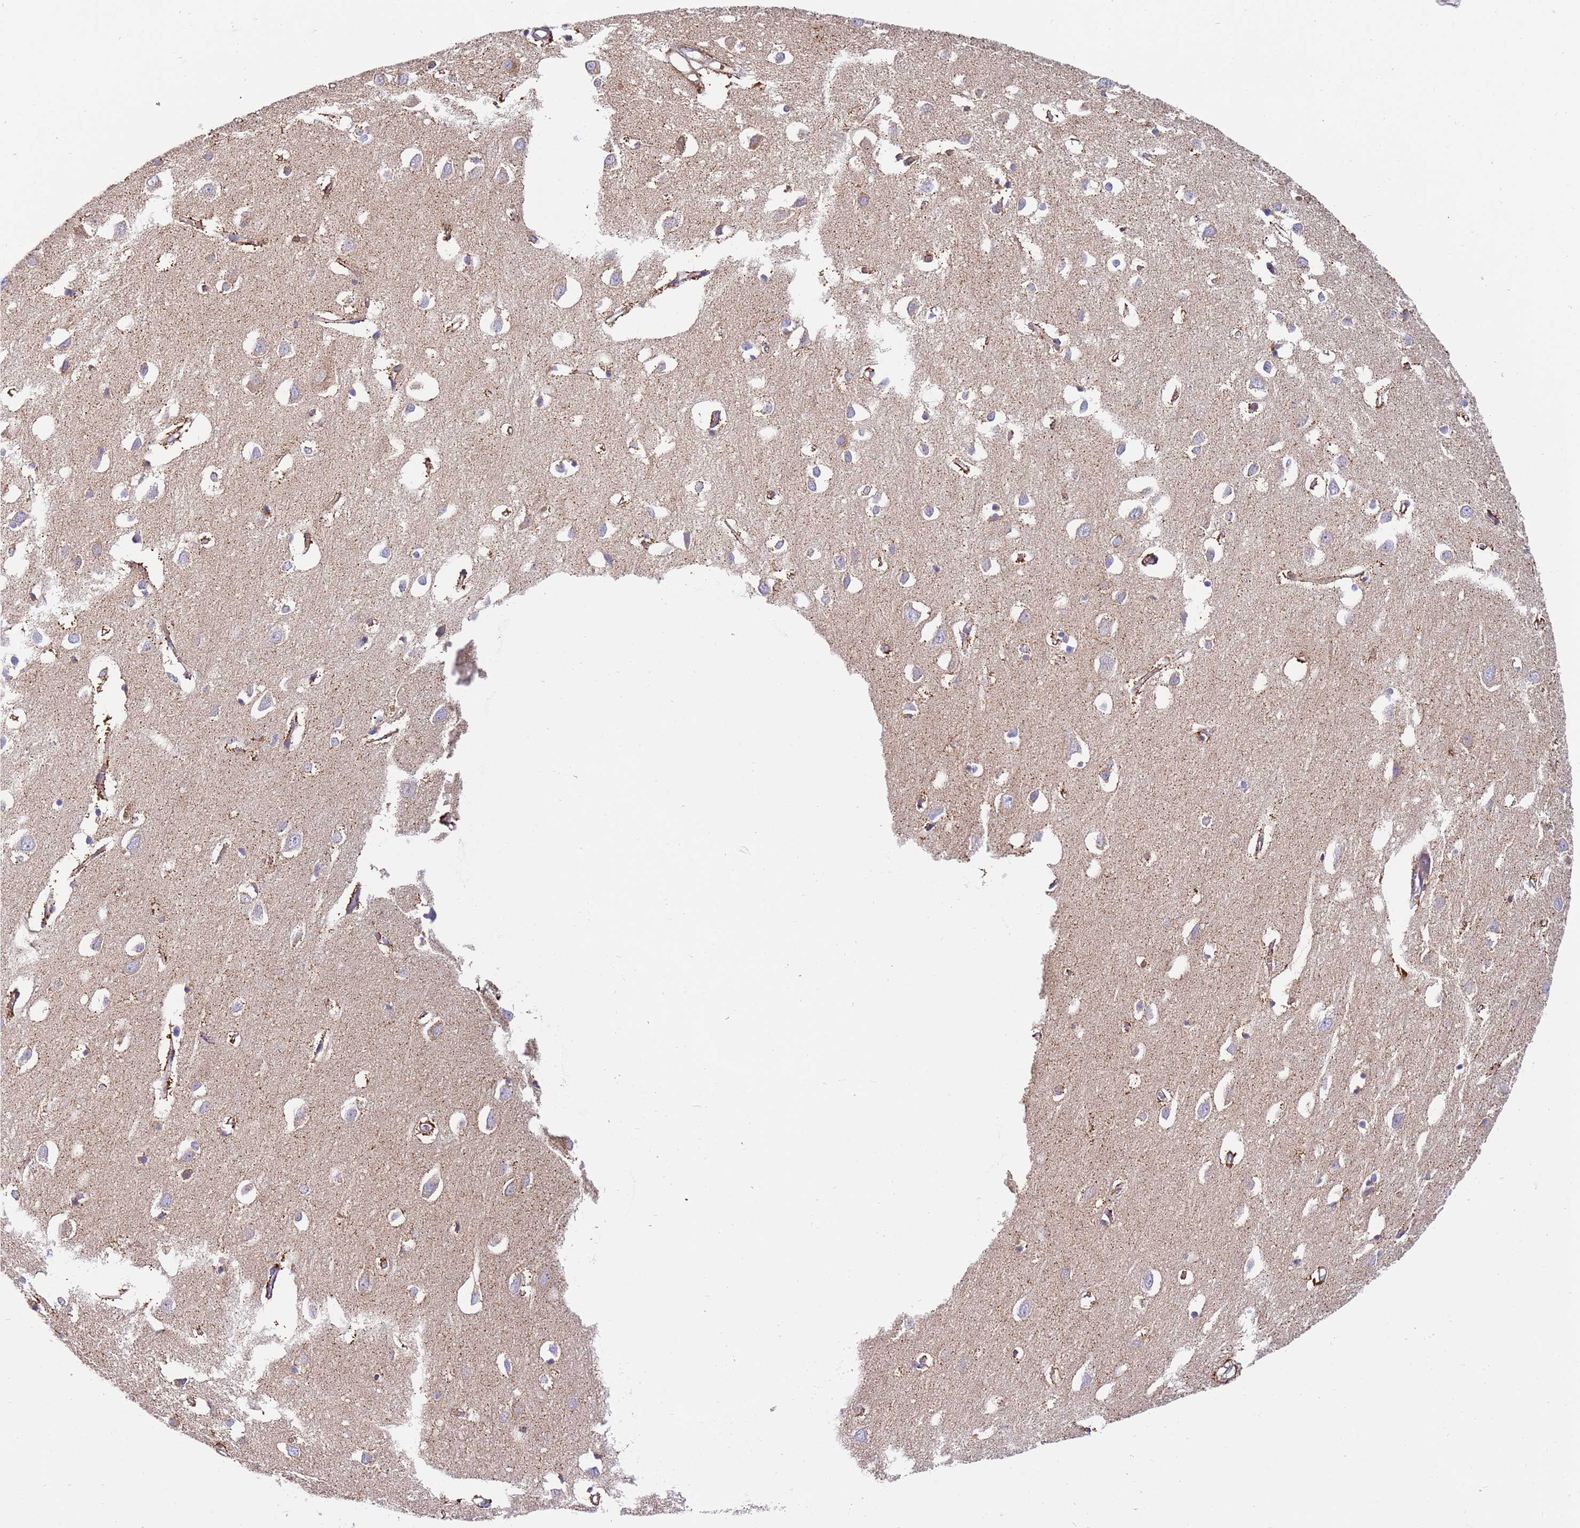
{"staining": {"intensity": "moderate", "quantity": ">75%", "location": "cytoplasmic/membranous"}, "tissue": "cerebral cortex", "cell_type": "Endothelial cells", "image_type": "normal", "snomed": [{"axis": "morphology", "description": "Normal tissue, NOS"}, {"axis": "topography", "description": "Cerebral cortex"}], "caption": "Cerebral cortex stained for a protein displays moderate cytoplasmic/membranous positivity in endothelial cells. (DAB IHC, brown staining for protein, blue staining for nuclei).", "gene": "MRPL20", "patient": {"sex": "female", "age": 64}}